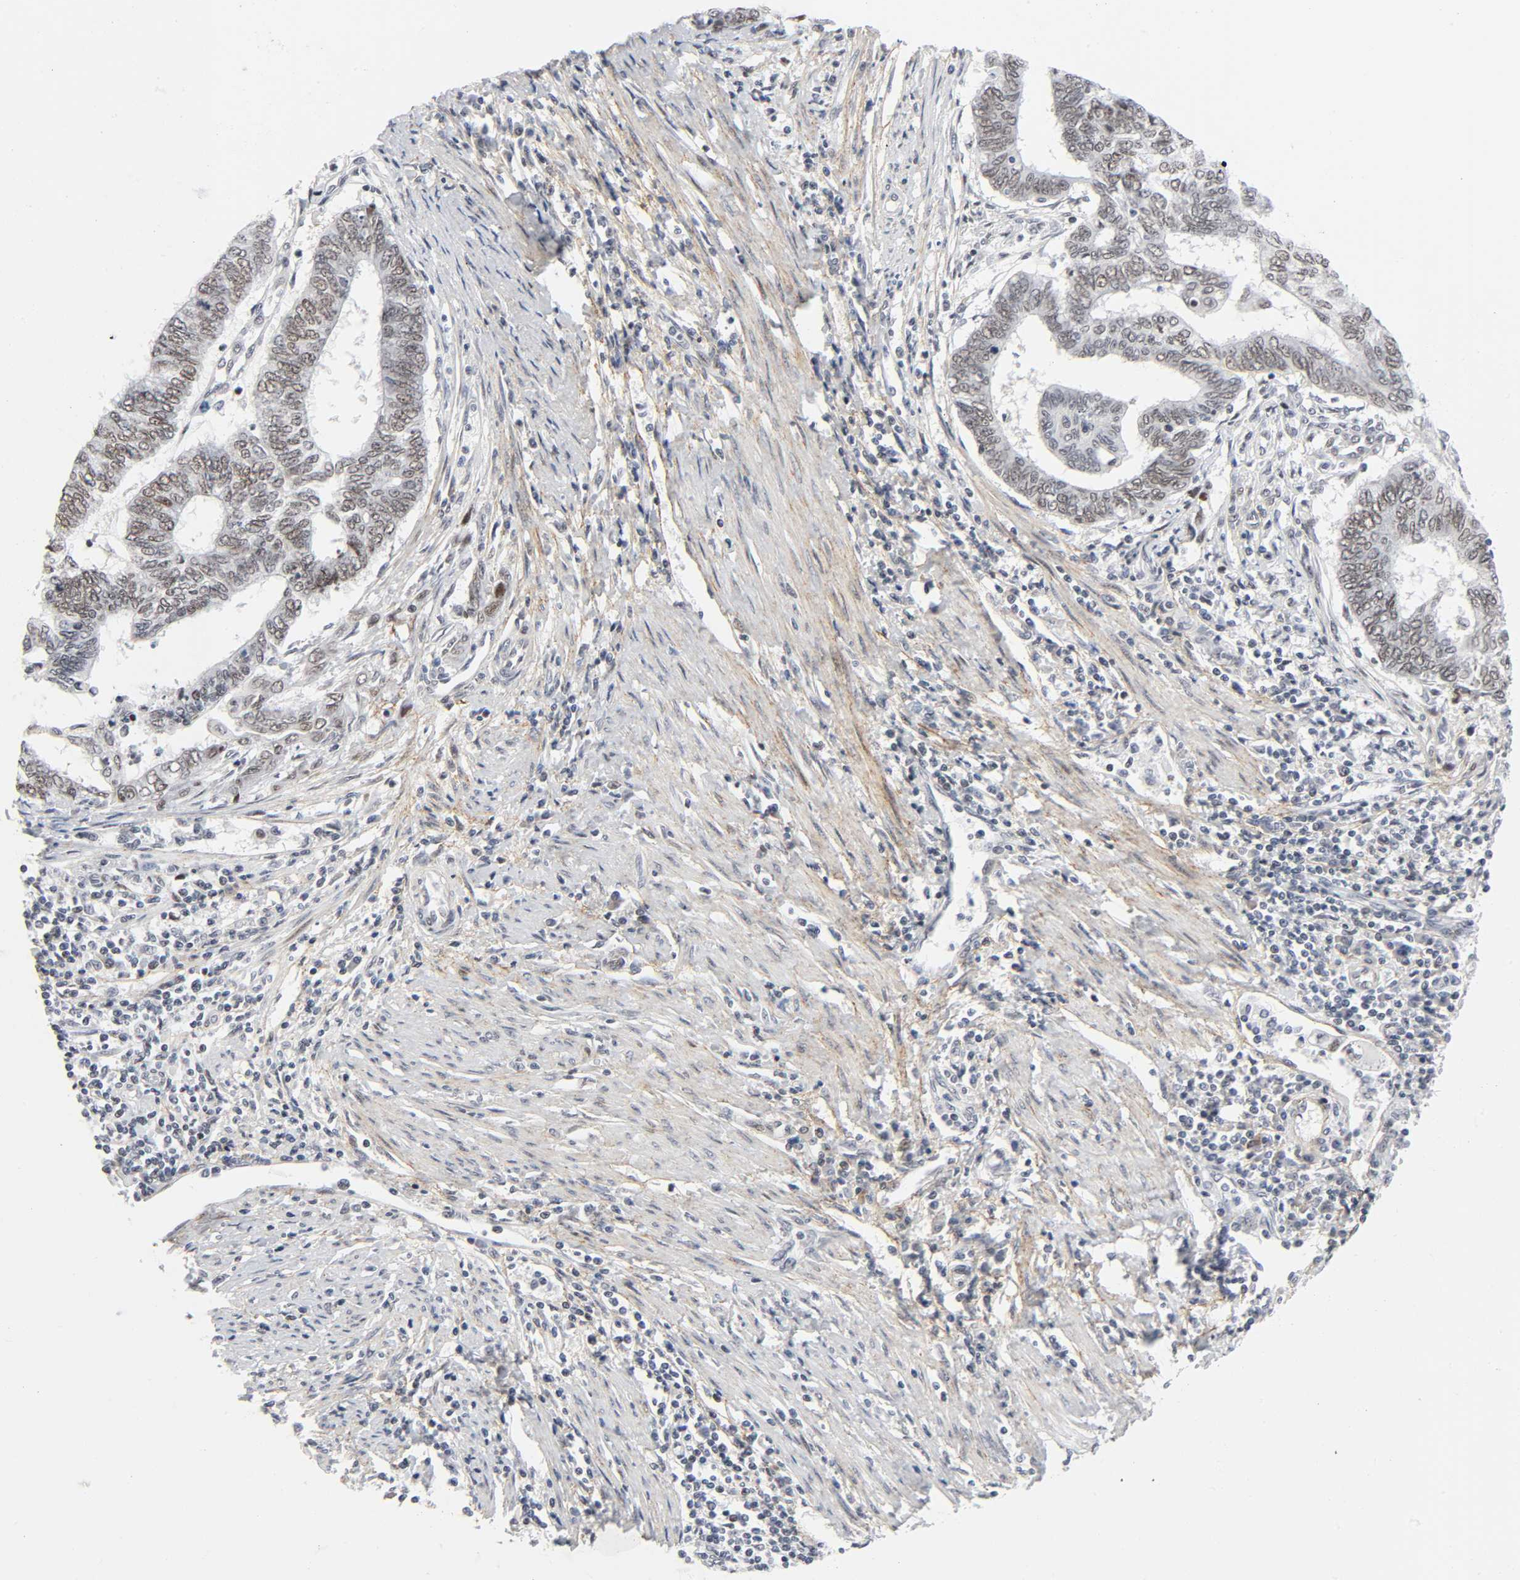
{"staining": {"intensity": "weak", "quantity": ">75%", "location": "nuclear"}, "tissue": "endometrial cancer", "cell_type": "Tumor cells", "image_type": "cancer", "snomed": [{"axis": "morphology", "description": "Adenocarcinoma, NOS"}, {"axis": "topography", "description": "Uterus"}, {"axis": "topography", "description": "Endometrium"}], "caption": "Adenocarcinoma (endometrial) tissue exhibits weak nuclear staining in approximately >75% of tumor cells (Brightfield microscopy of DAB IHC at high magnification).", "gene": "DIDO1", "patient": {"sex": "female", "age": 70}}